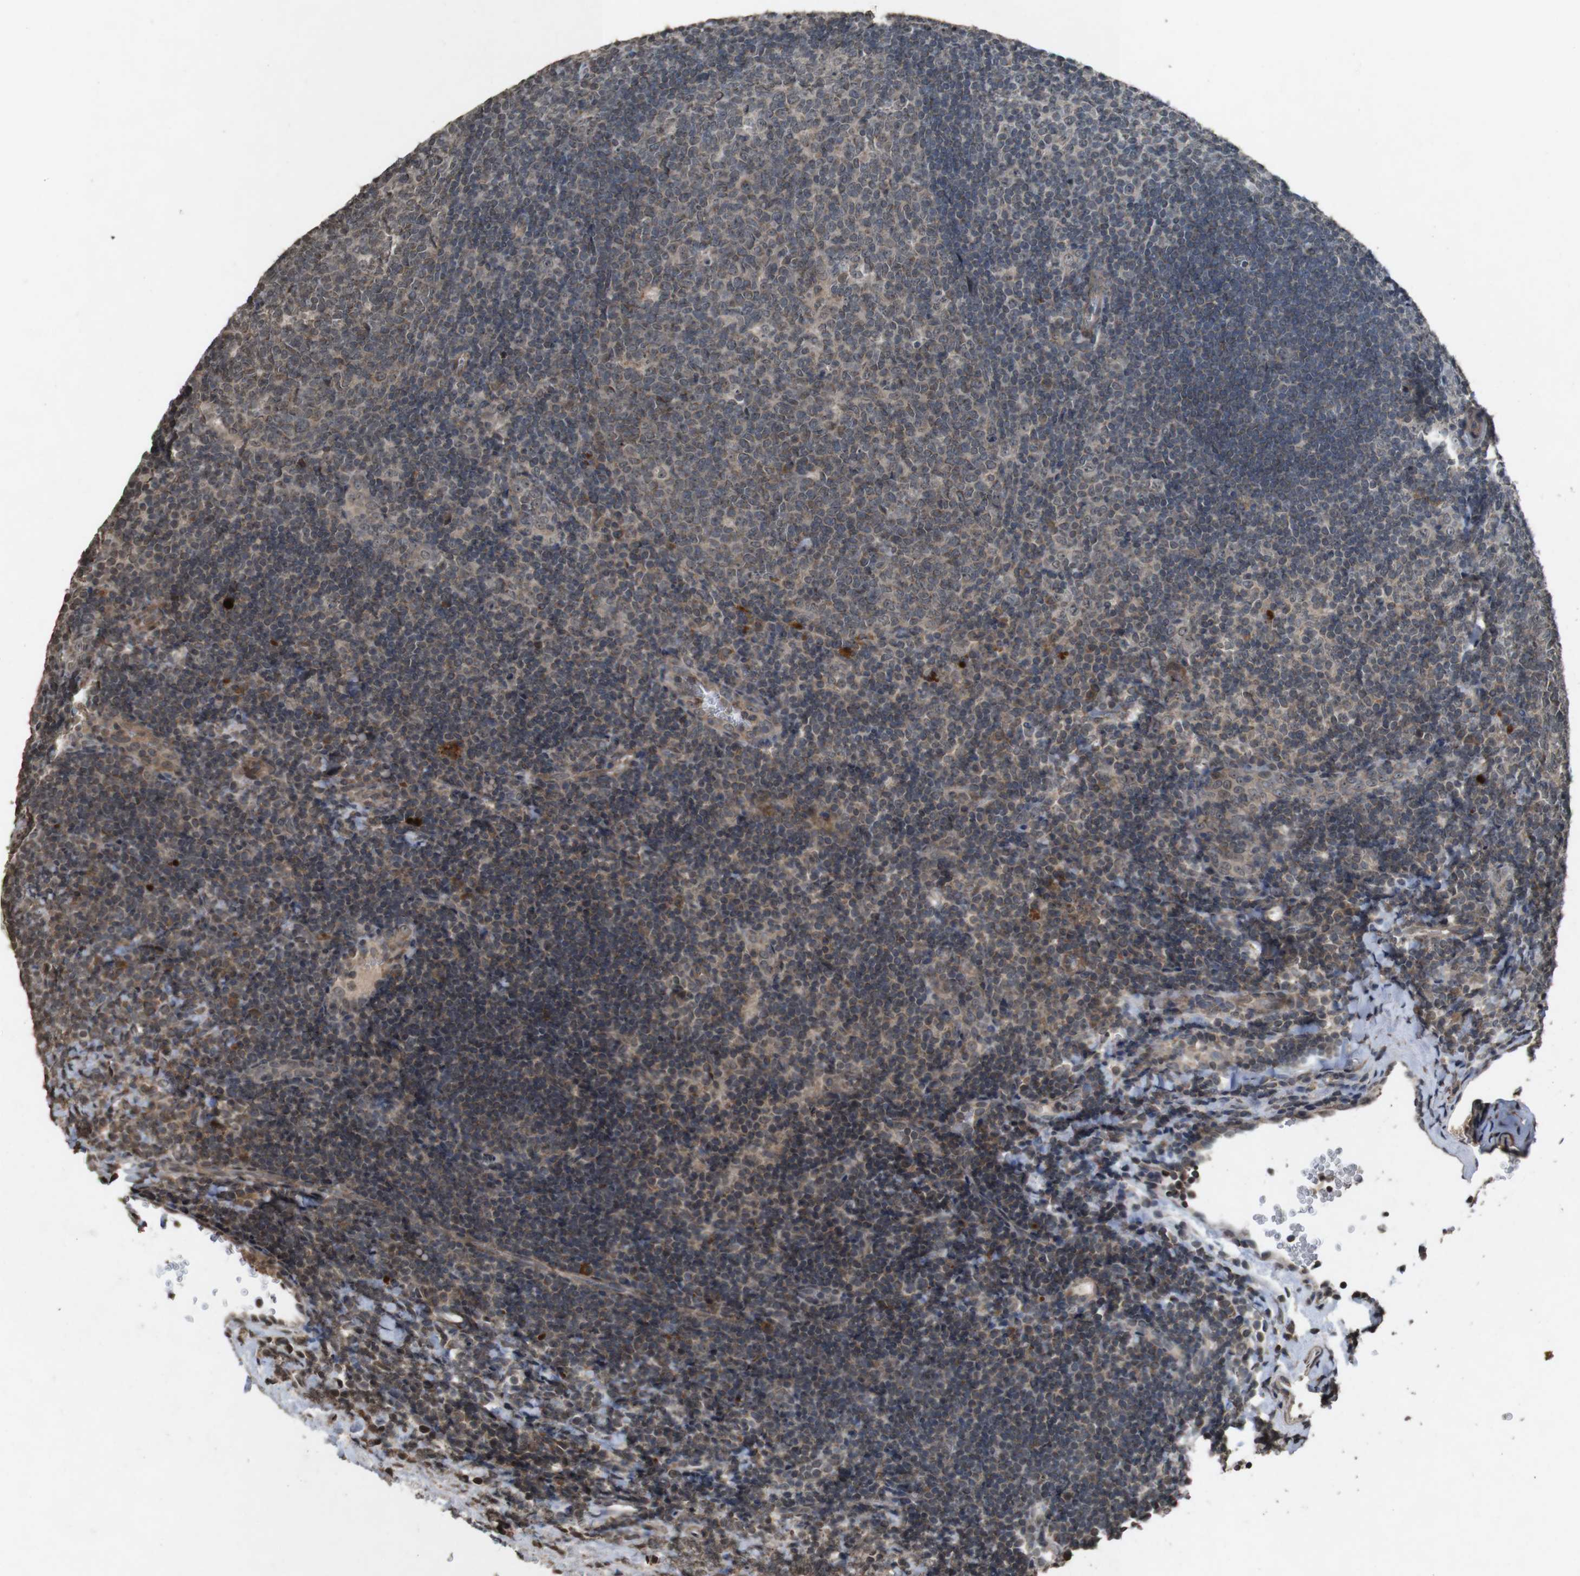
{"staining": {"intensity": "weak", "quantity": "<25%", "location": "cytoplasmic/membranous"}, "tissue": "tonsil", "cell_type": "Germinal center cells", "image_type": "normal", "snomed": [{"axis": "morphology", "description": "Normal tissue, NOS"}, {"axis": "topography", "description": "Tonsil"}], "caption": "DAB (3,3'-diaminobenzidine) immunohistochemical staining of normal tonsil shows no significant positivity in germinal center cells.", "gene": "SORL1", "patient": {"sex": "male", "age": 37}}